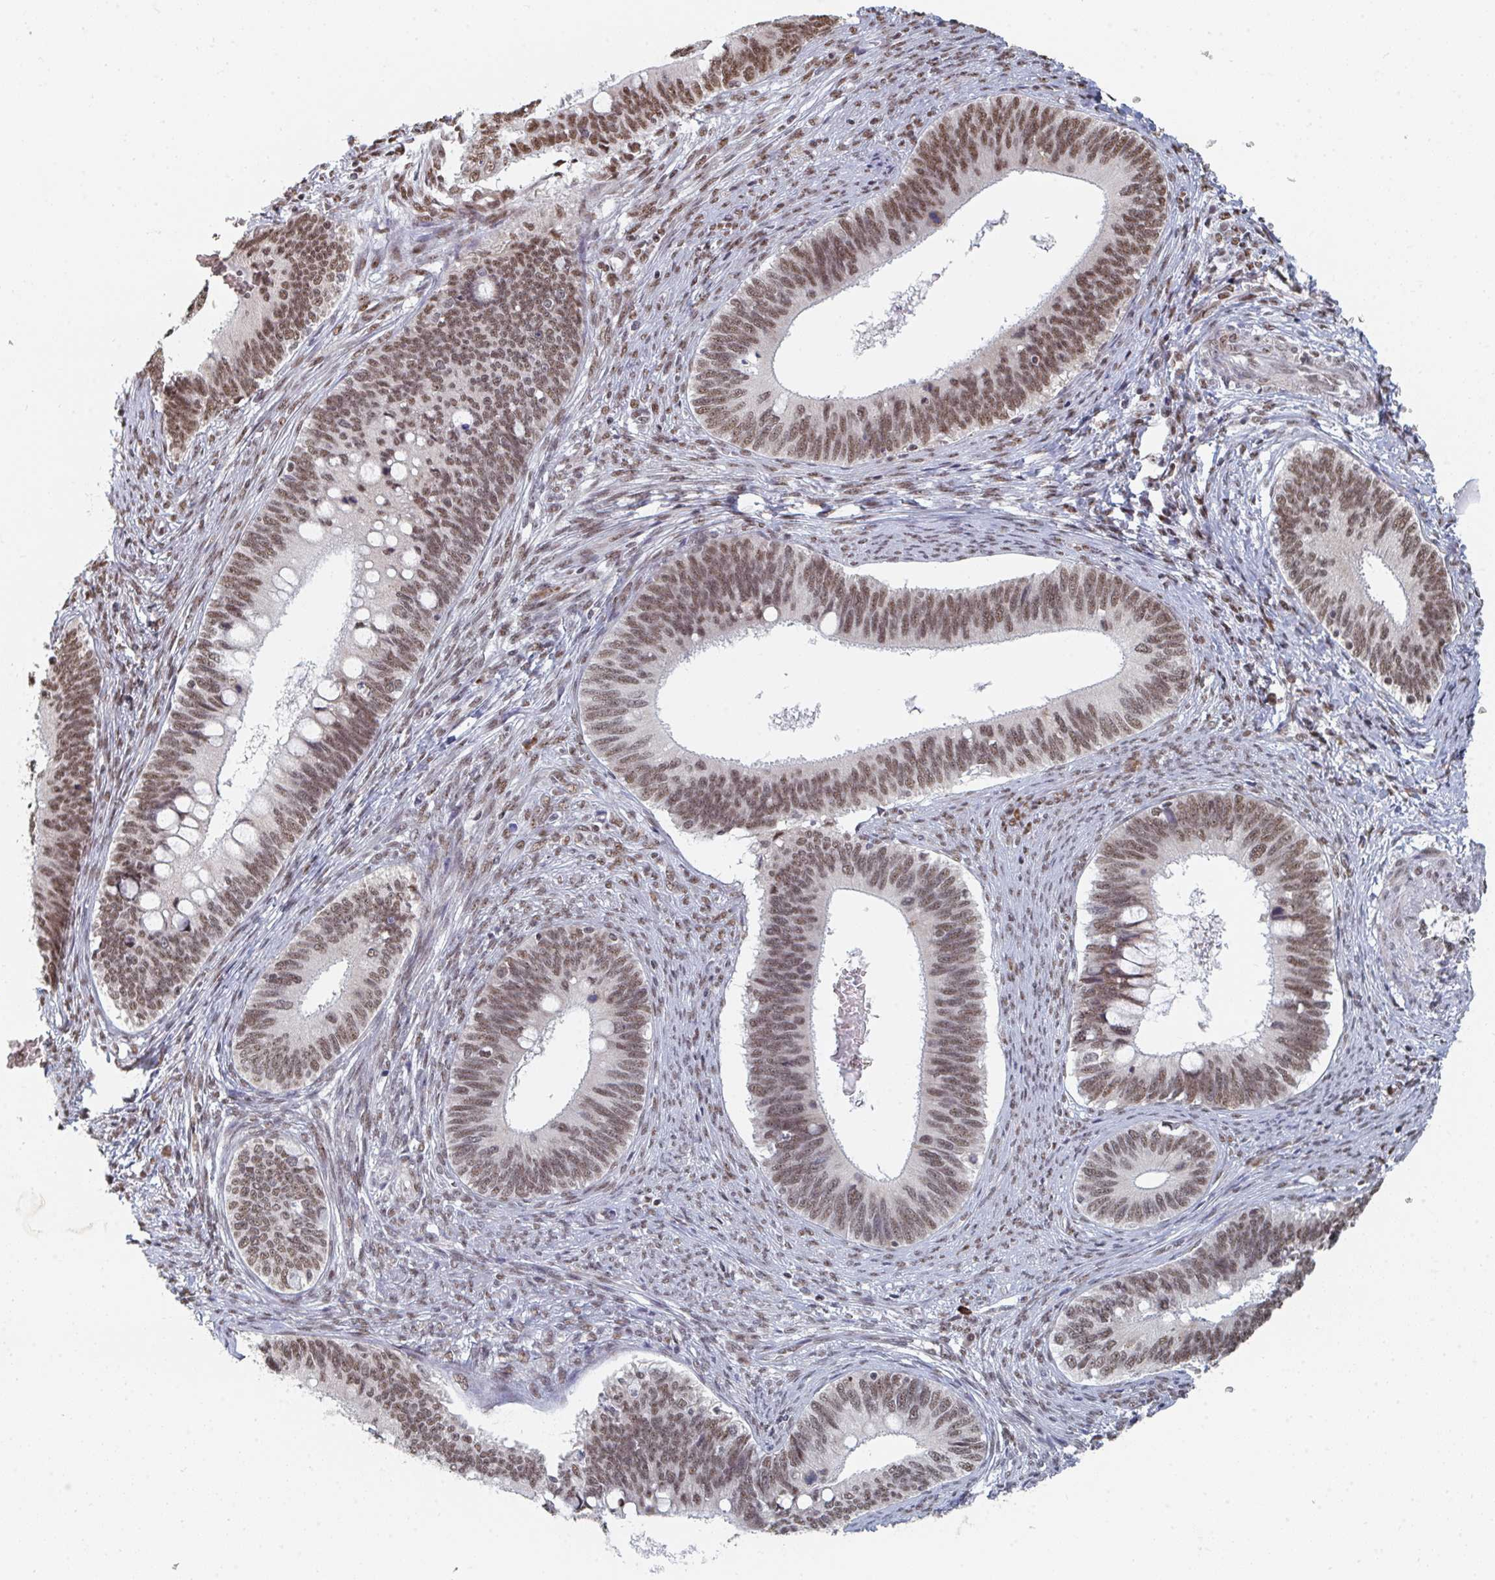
{"staining": {"intensity": "moderate", "quantity": ">75%", "location": "nuclear"}, "tissue": "cervical cancer", "cell_type": "Tumor cells", "image_type": "cancer", "snomed": [{"axis": "morphology", "description": "Adenocarcinoma, NOS"}, {"axis": "topography", "description": "Cervix"}], "caption": "Immunohistochemistry (IHC) (DAB (3,3'-diaminobenzidine)) staining of cervical cancer (adenocarcinoma) displays moderate nuclear protein expression in about >75% of tumor cells. (DAB IHC with brightfield microscopy, high magnification).", "gene": "MBNL1", "patient": {"sex": "female", "age": 42}}